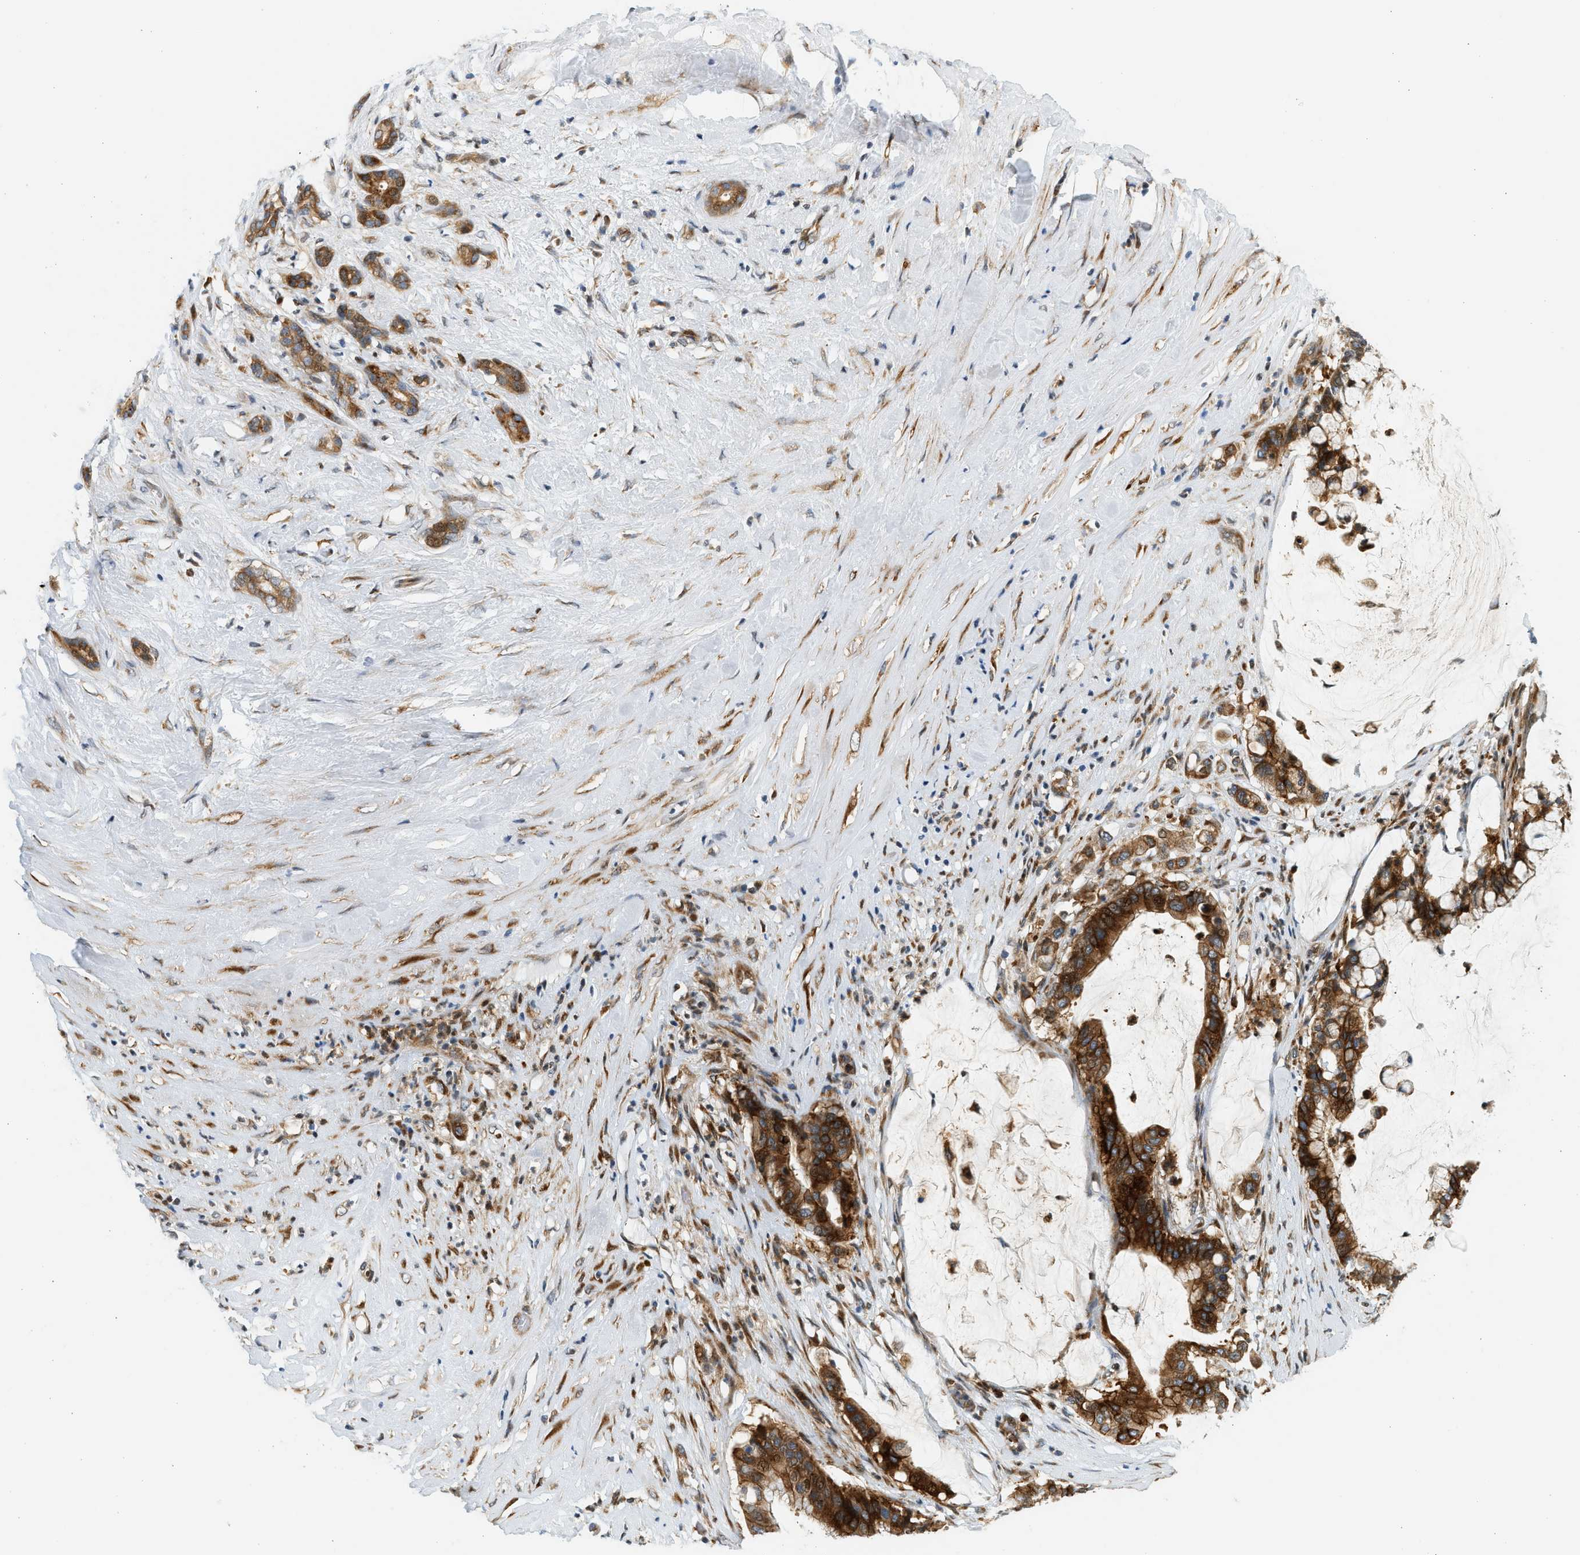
{"staining": {"intensity": "strong", "quantity": ">75%", "location": "cytoplasmic/membranous"}, "tissue": "pancreatic cancer", "cell_type": "Tumor cells", "image_type": "cancer", "snomed": [{"axis": "morphology", "description": "Adenocarcinoma, NOS"}, {"axis": "topography", "description": "Pancreas"}], "caption": "Immunohistochemical staining of adenocarcinoma (pancreatic) displays high levels of strong cytoplasmic/membranous protein staining in approximately >75% of tumor cells. (Brightfield microscopy of DAB IHC at high magnification).", "gene": "NRSN2", "patient": {"sex": "male", "age": 41}}